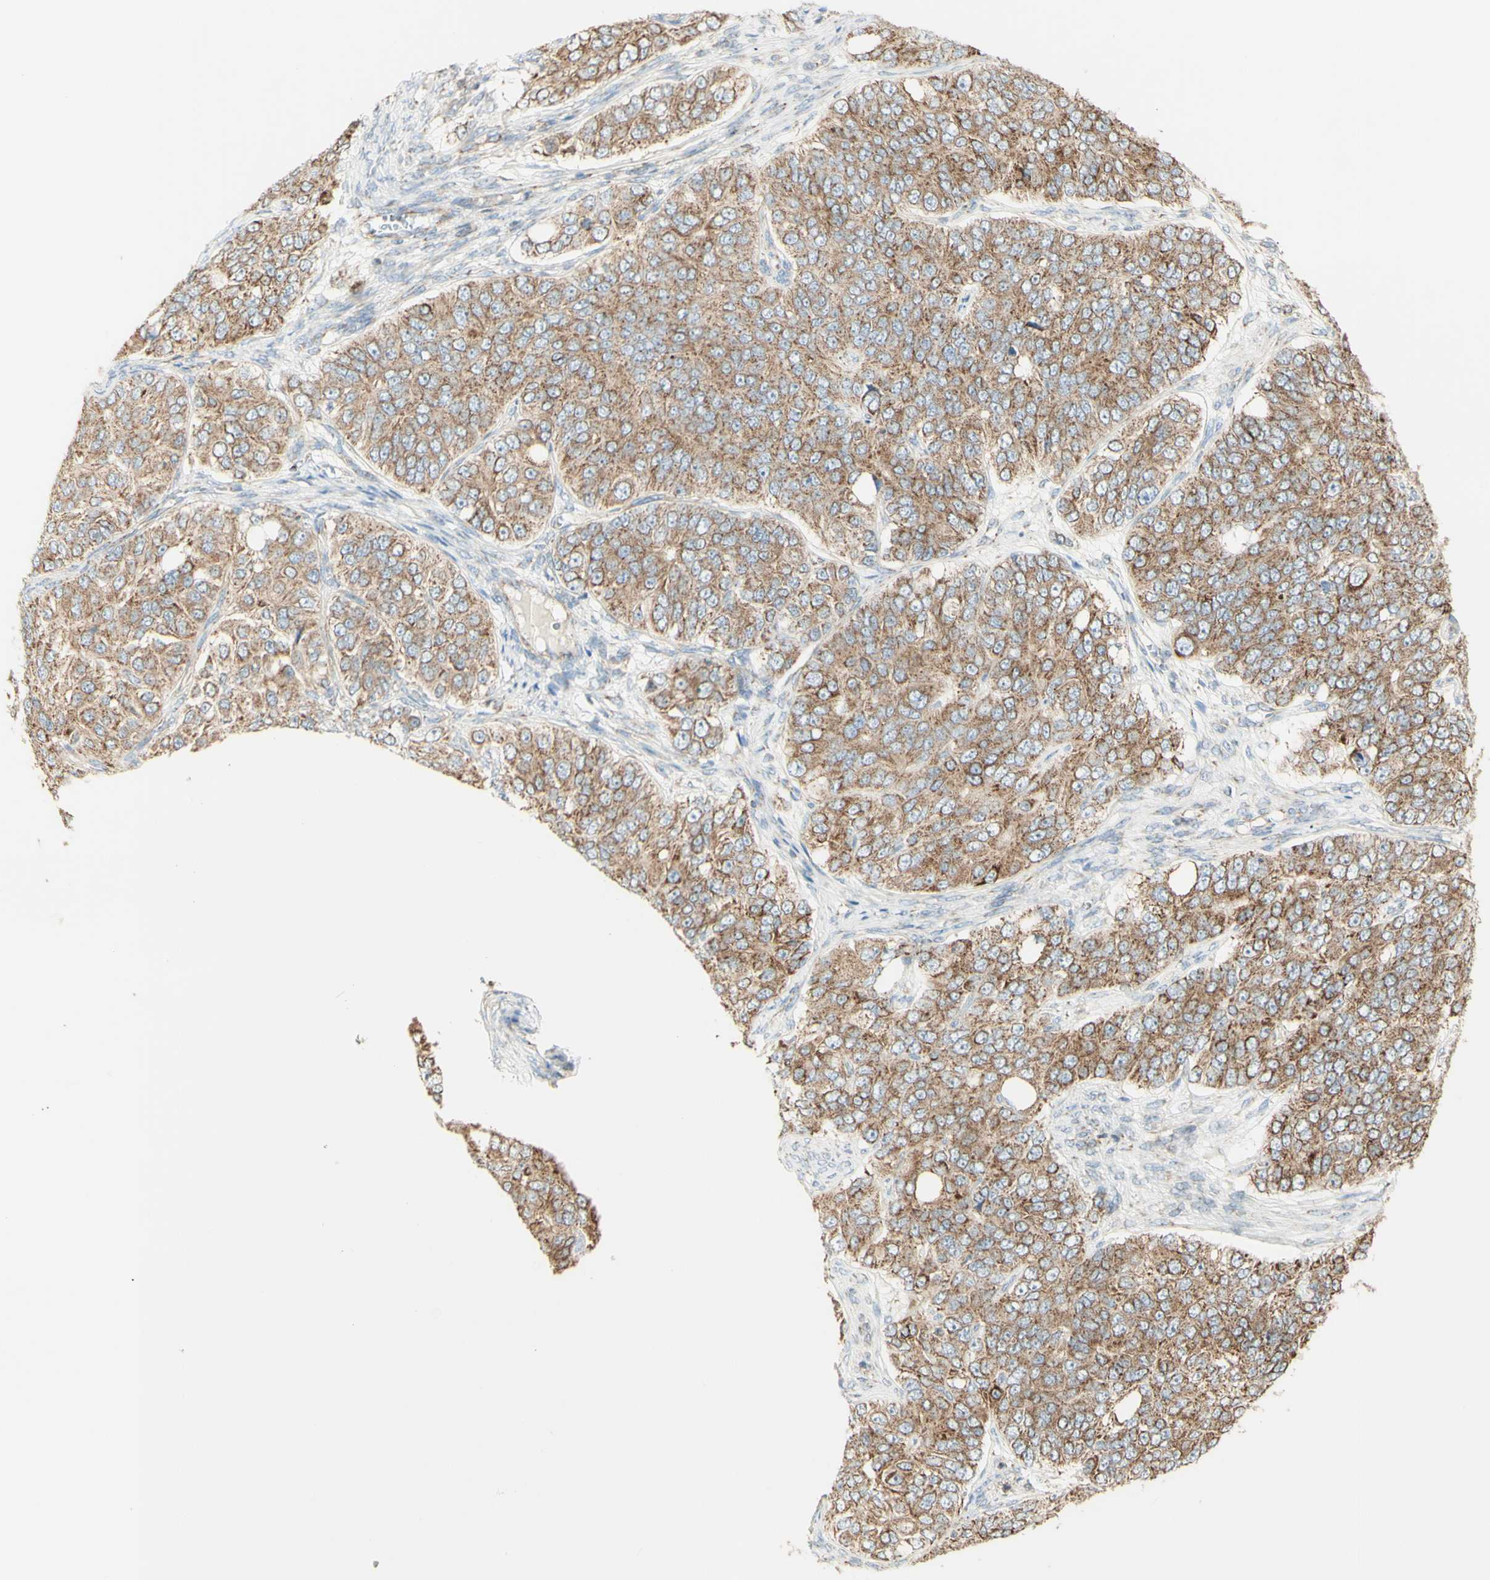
{"staining": {"intensity": "weak", "quantity": ">75%", "location": "cytoplasmic/membranous"}, "tissue": "ovarian cancer", "cell_type": "Tumor cells", "image_type": "cancer", "snomed": [{"axis": "morphology", "description": "Carcinoma, endometroid"}, {"axis": "topography", "description": "Ovary"}], "caption": "Protein staining of ovarian endometroid carcinoma tissue displays weak cytoplasmic/membranous expression in about >75% of tumor cells.", "gene": "LETM1", "patient": {"sex": "female", "age": 51}}